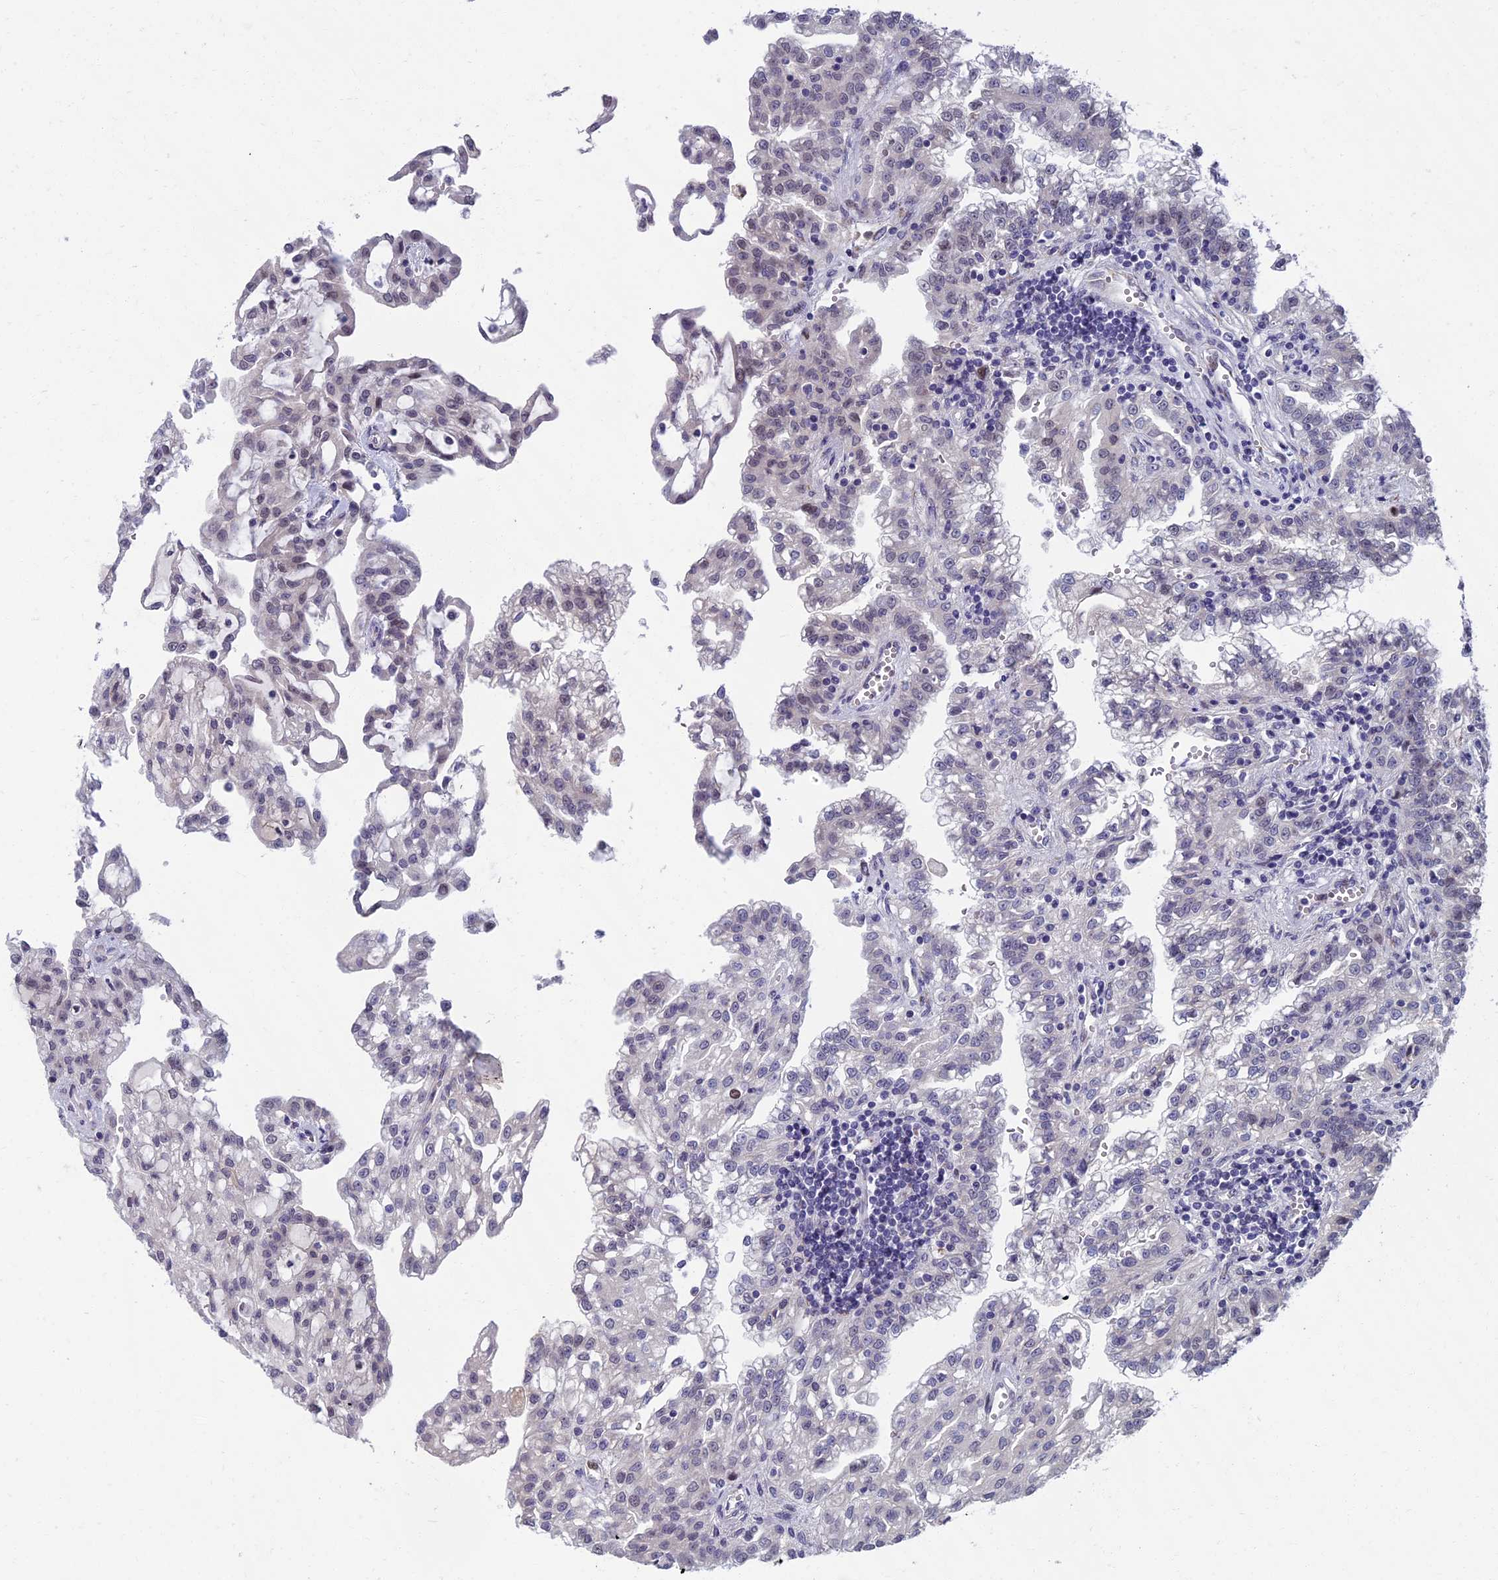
{"staining": {"intensity": "negative", "quantity": "none", "location": "none"}, "tissue": "renal cancer", "cell_type": "Tumor cells", "image_type": "cancer", "snomed": [{"axis": "morphology", "description": "Adenocarcinoma, NOS"}, {"axis": "topography", "description": "Kidney"}], "caption": "Human renal cancer stained for a protein using IHC exhibits no expression in tumor cells.", "gene": "LIG1", "patient": {"sex": "male", "age": 63}}